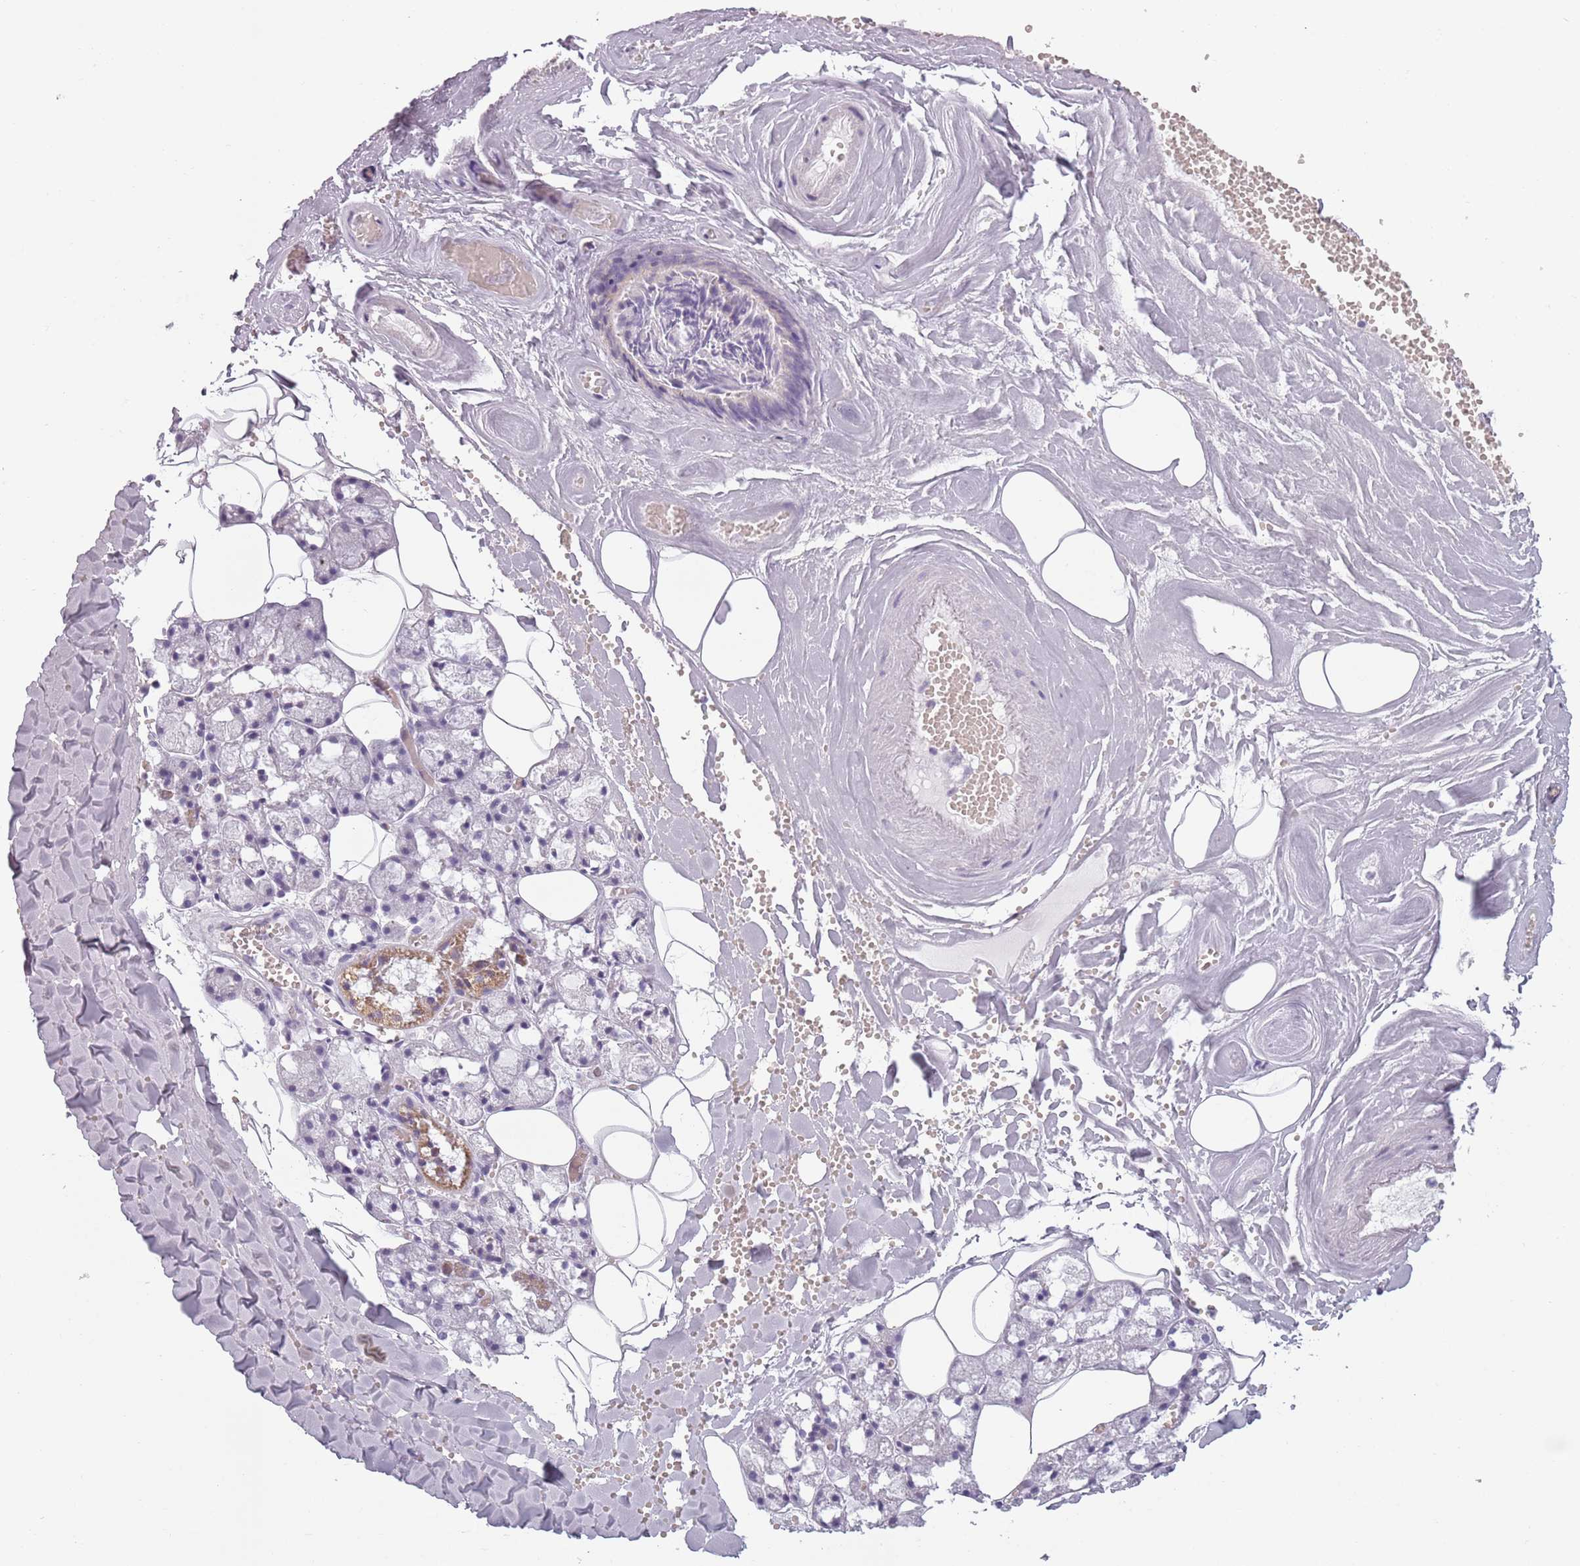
{"staining": {"intensity": "weak", "quantity": "<25%", "location": "cytoplasmic/membranous"}, "tissue": "salivary gland", "cell_type": "Glandular cells", "image_type": "normal", "snomed": [{"axis": "morphology", "description": "Normal tissue, NOS"}, {"axis": "topography", "description": "Salivary gland"}], "caption": "This is an immunohistochemistry (IHC) micrograph of normal salivary gland. There is no positivity in glandular cells.", "gene": "MEGF8", "patient": {"sex": "male", "age": 62}}